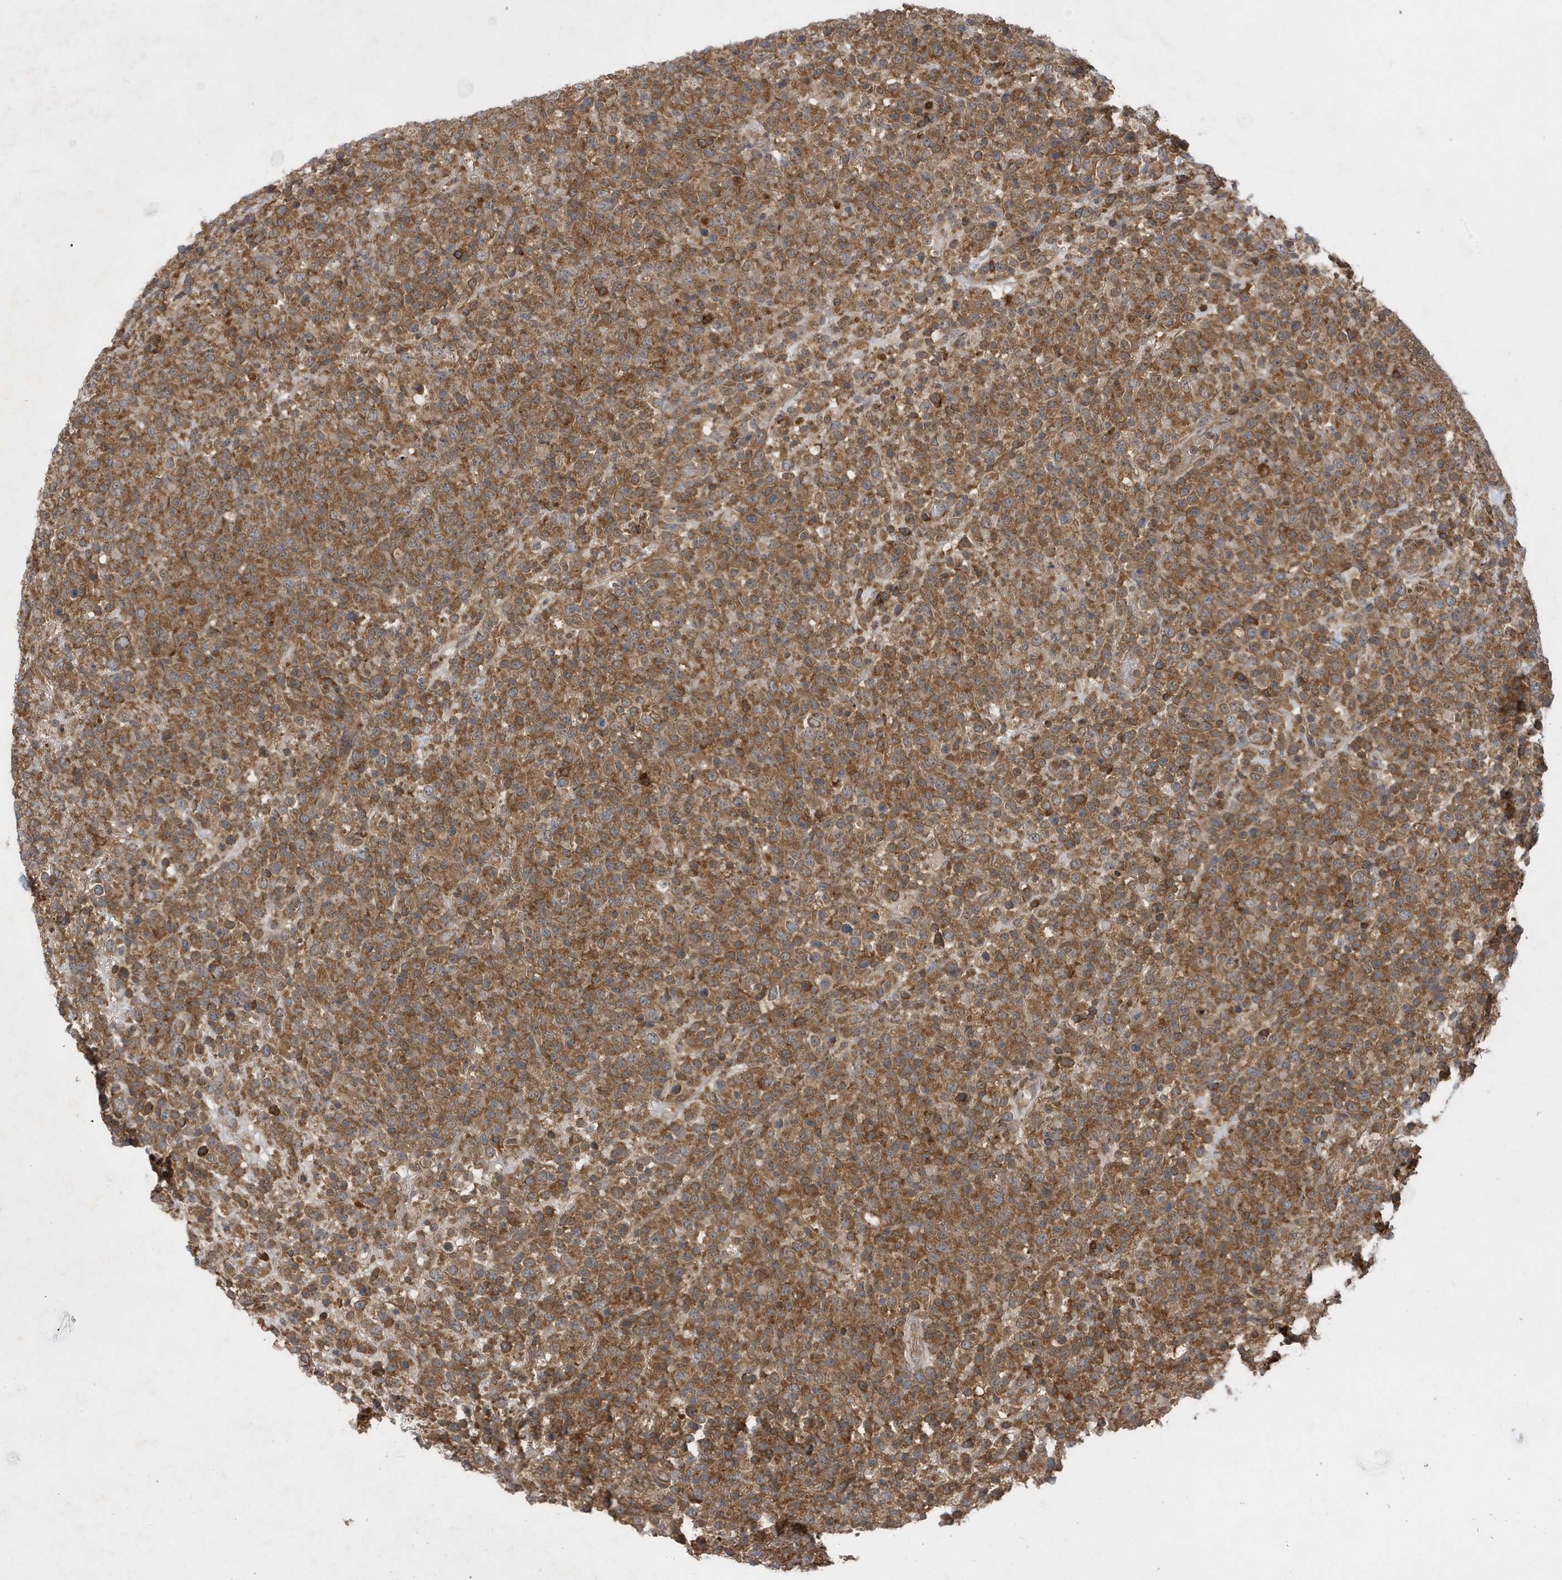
{"staining": {"intensity": "moderate", "quantity": ">75%", "location": "cytoplasmic/membranous"}, "tissue": "lymphoma", "cell_type": "Tumor cells", "image_type": "cancer", "snomed": [{"axis": "morphology", "description": "Malignant lymphoma, non-Hodgkin's type, High grade"}, {"axis": "topography", "description": "Colon"}], "caption": "Brown immunohistochemical staining in lymphoma shows moderate cytoplasmic/membranous positivity in approximately >75% of tumor cells.", "gene": "LAPTM4A", "patient": {"sex": "female", "age": 53}}